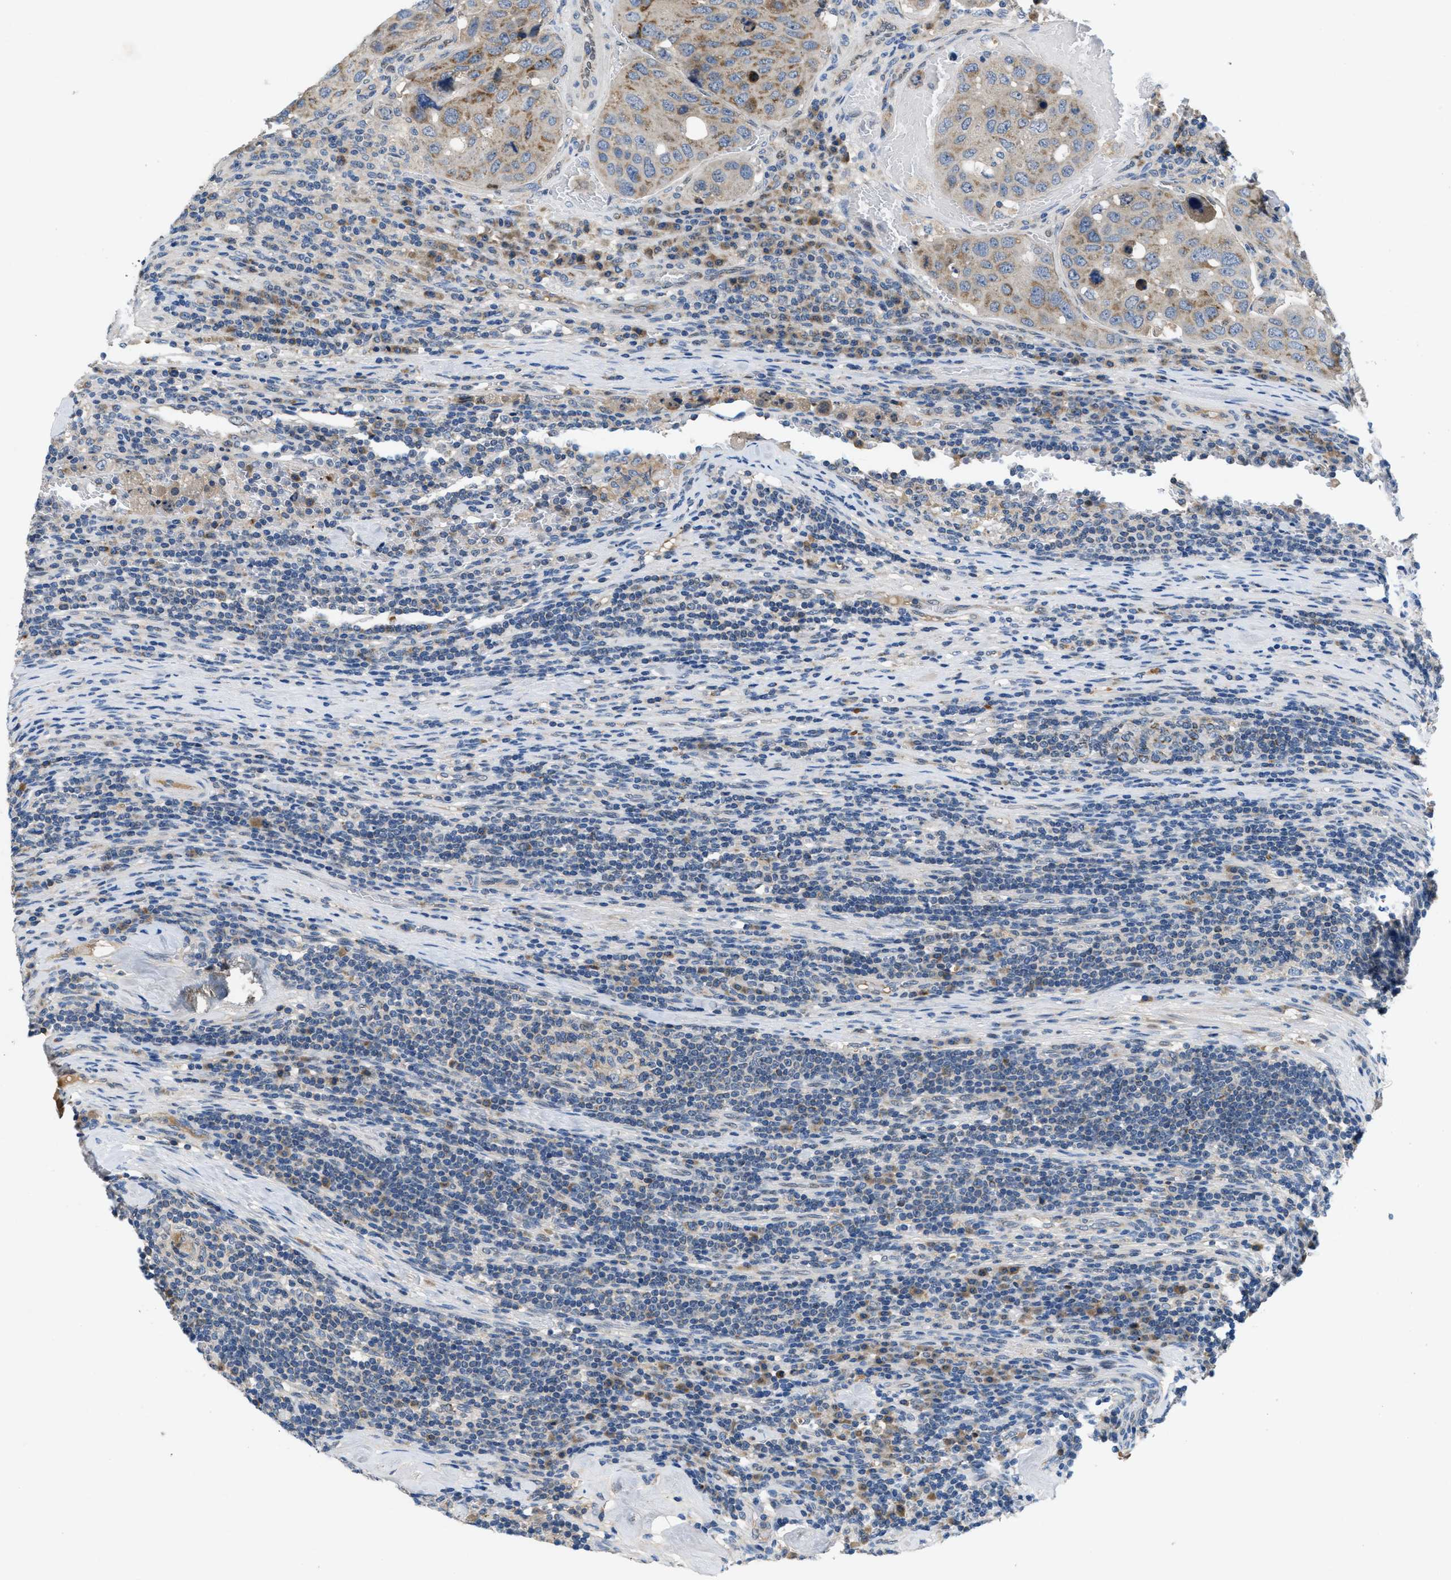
{"staining": {"intensity": "moderate", "quantity": "<25%", "location": "cytoplasmic/membranous"}, "tissue": "urothelial cancer", "cell_type": "Tumor cells", "image_type": "cancer", "snomed": [{"axis": "morphology", "description": "Urothelial carcinoma, High grade"}, {"axis": "topography", "description": "Lymph node"}, {"axis": "topography", "description": "Urinary bladder"}], "caption": "Urothelial cancer tissue displays moderate cytoplasmic/membranous staining in about <25% of tumor cells, visualized by immunohistochemistry.", "gene": "PNKD", "patient": {"sex": "male", "age": 51}}